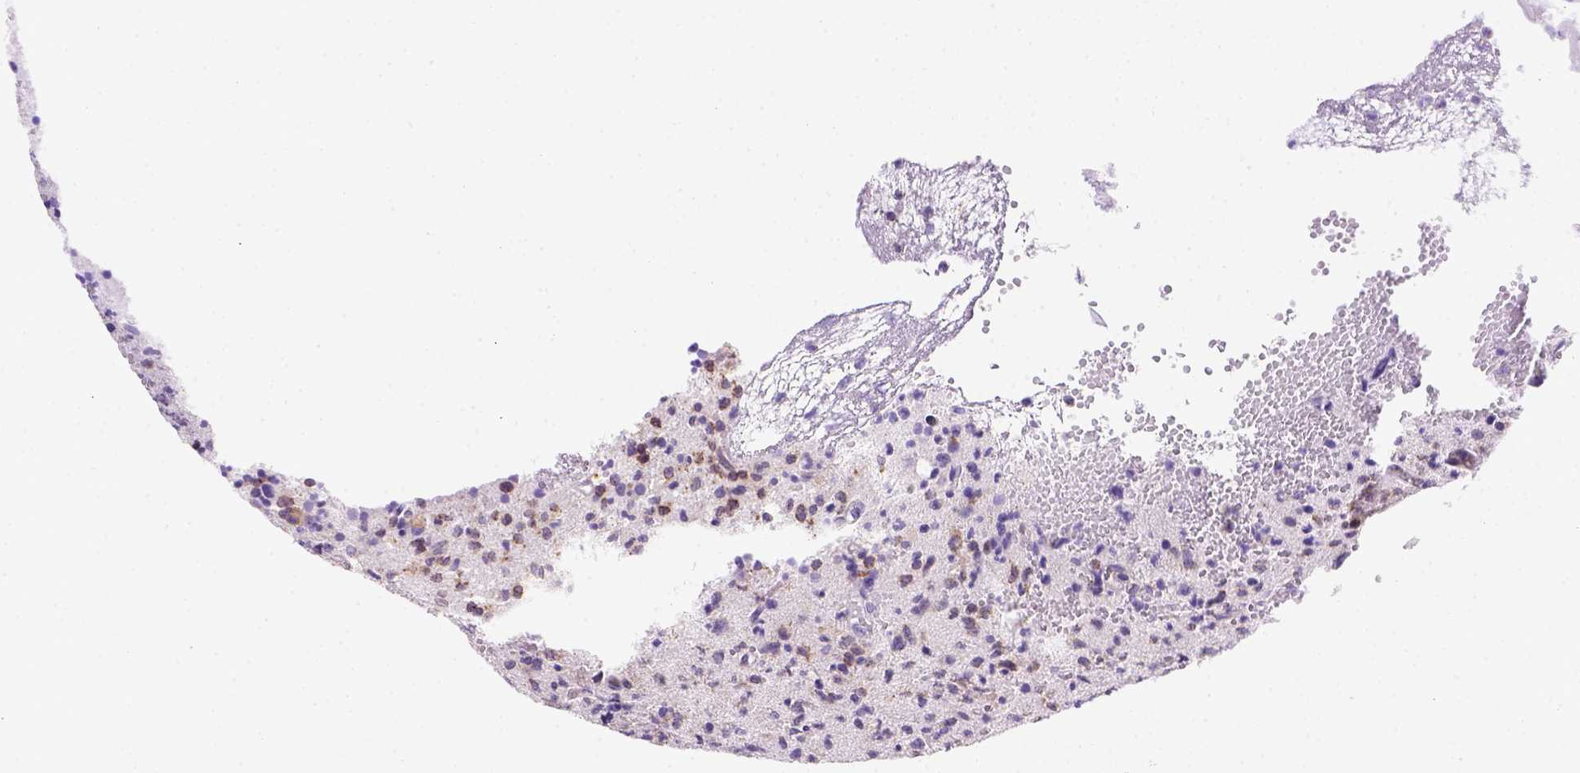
{"staining": {"intensity": "weak", "quantity": "25%-75%", "location": "cytoplasmic/membranous"}, "tissue": "glioma", "cell_type": "Tumor cells", "image_type": "cancer", "snomed": [{"axis": "morphology", "description": "Glioma, malignant, Low grade"}, {"axis": "topography", "description": "Brain"}], "caption": "Protein expression analysis of human malignant glioma (low-grade) reveals weak cytoplasmic/membranous expression in about 25%-75% of tumor cells.", "gene": "FOXI1", "patient": {"sex": "male", "age": 64}}